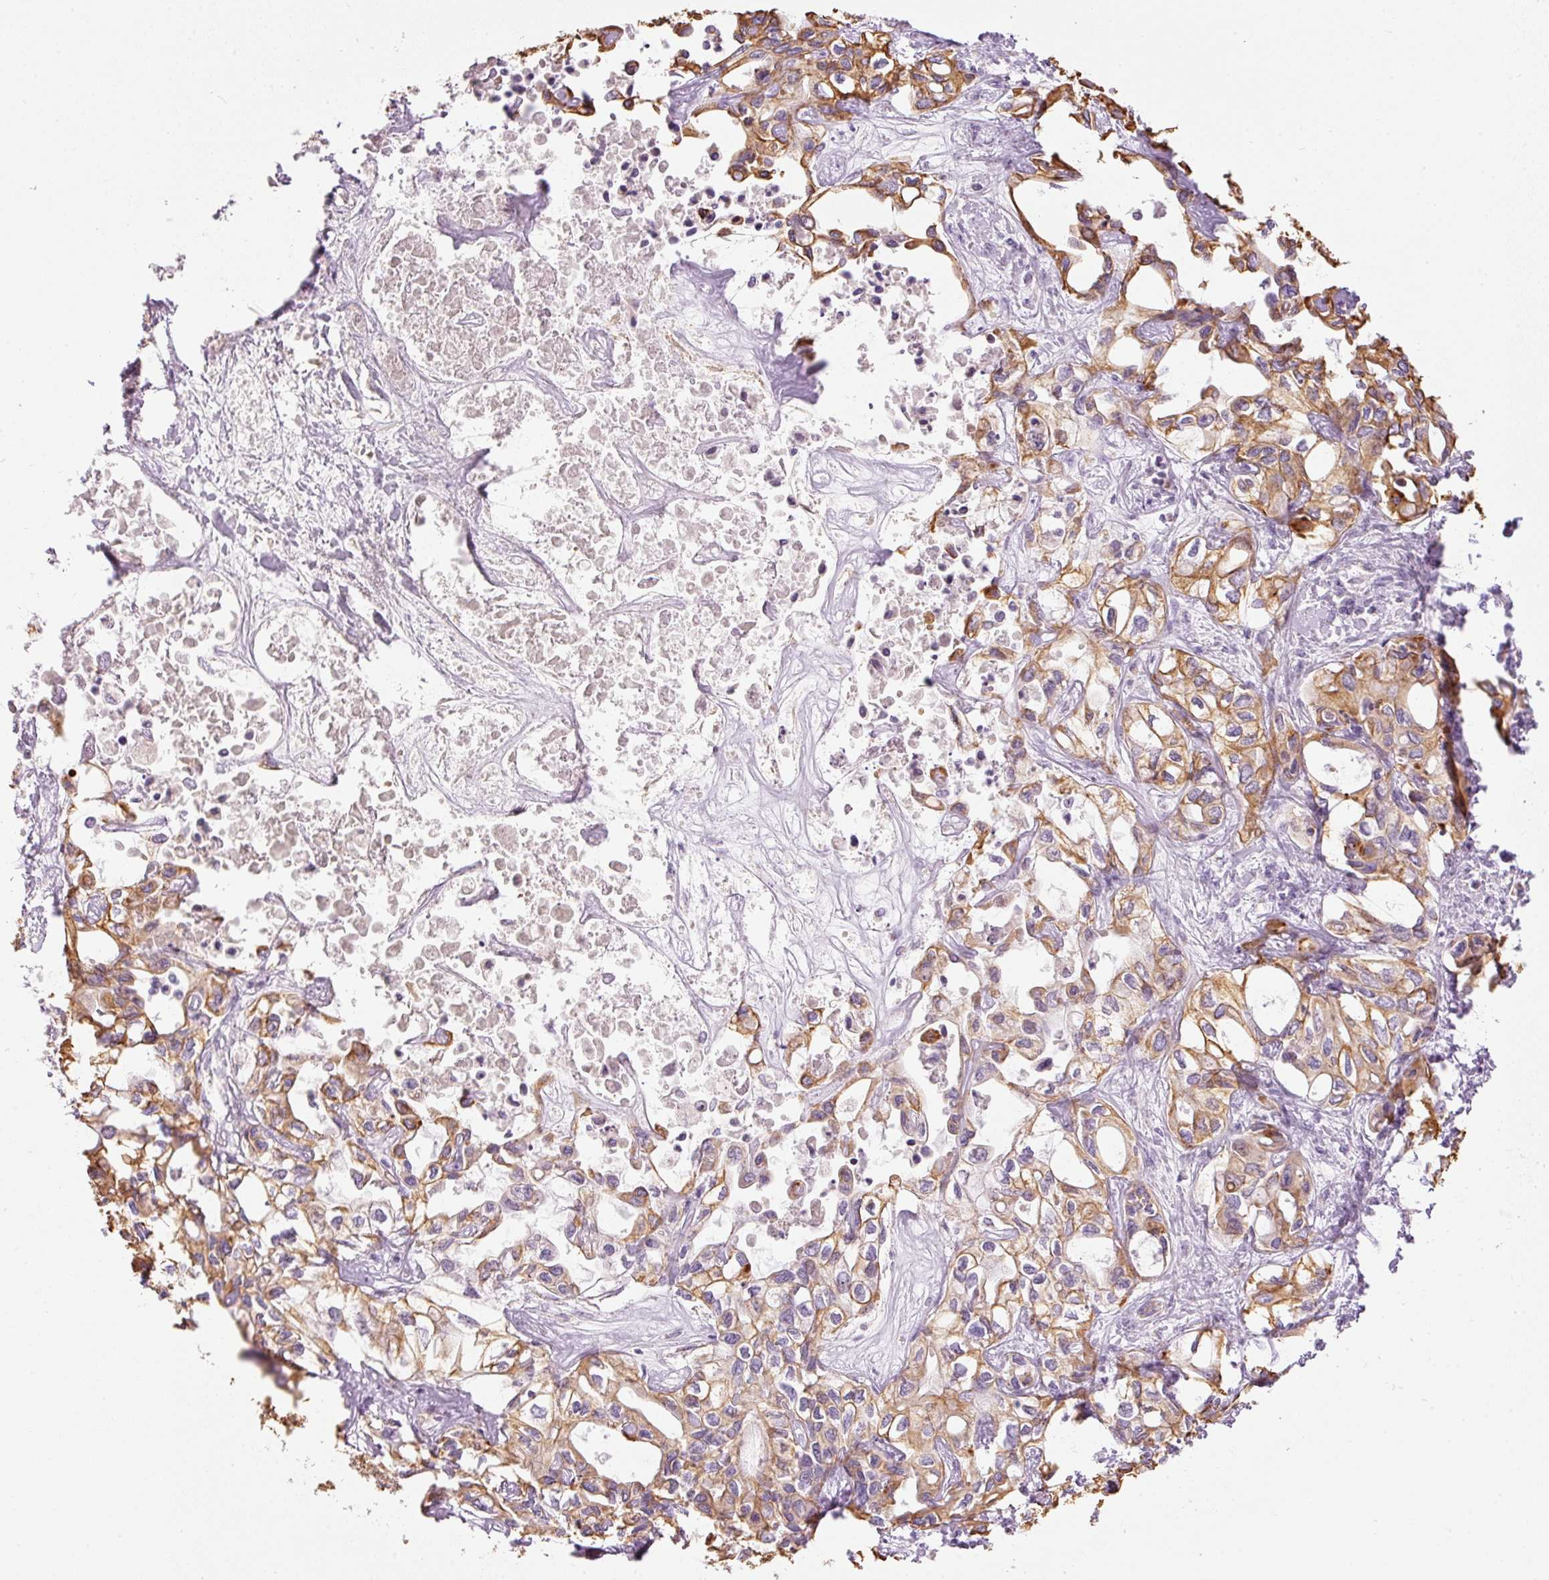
{"staining": {"intensity": "moderate", "quantity": ">75%", "location": "cytoplasmic/membranous"}, "tissue": "liver cancer", "cell_type": "Tumor cells", "image_type": "cancer", "snomed": [{"axis": "morphology", "description": "Cholangiocarcinoma"}, {"axis": "topography", "description": "Liver"}], "caption": "Liver cancer (cholangiocarcinoma) was stained to show a protein in brown. There is medium levels of moderate cytoplasmic/membranous staining in about >75% of tumor cells.", "gene": "CARD16", "patient": {"sex": "female", "age": 64}}